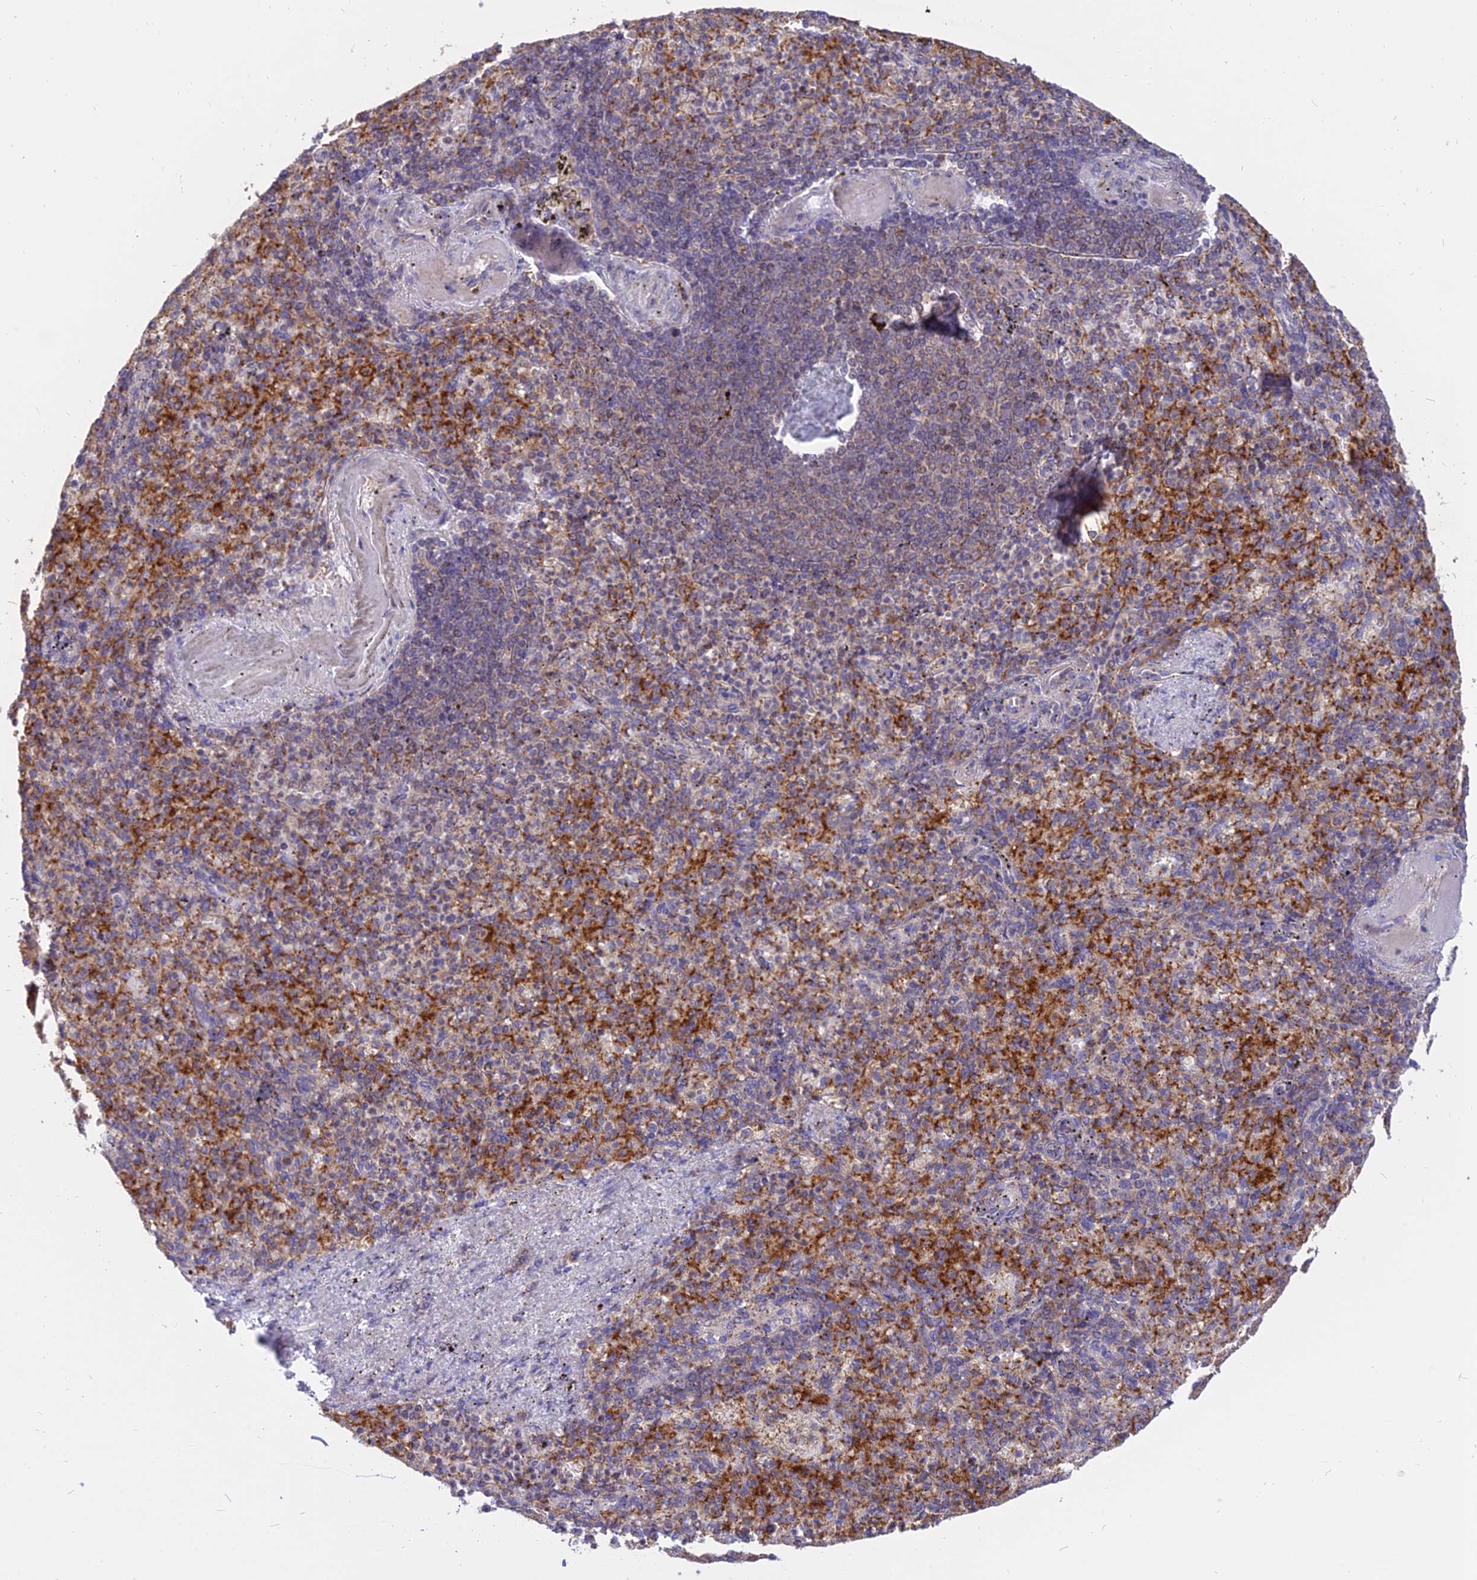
{"staining": {"intensity": "strong", "quantity": "25%-75%", "location": "cytoplasmic/membranous"}, "tissue": "spleen", "cell_type": "Cells in red pulp", "image_type": "normal", "snomed": [{"axis": "morphology", "description": "Normal tissue, NOS"}, {"axis": "topography", "description": "Spleen"}], "caption": "Human spleen stained for a protein (brown) reveals strong cytoplasmic/membranous positive positivity in approximately 25%-75% of cells in red pulp.", "gene": "IL21R", "patient": {"sex": "female", "age": 74}}